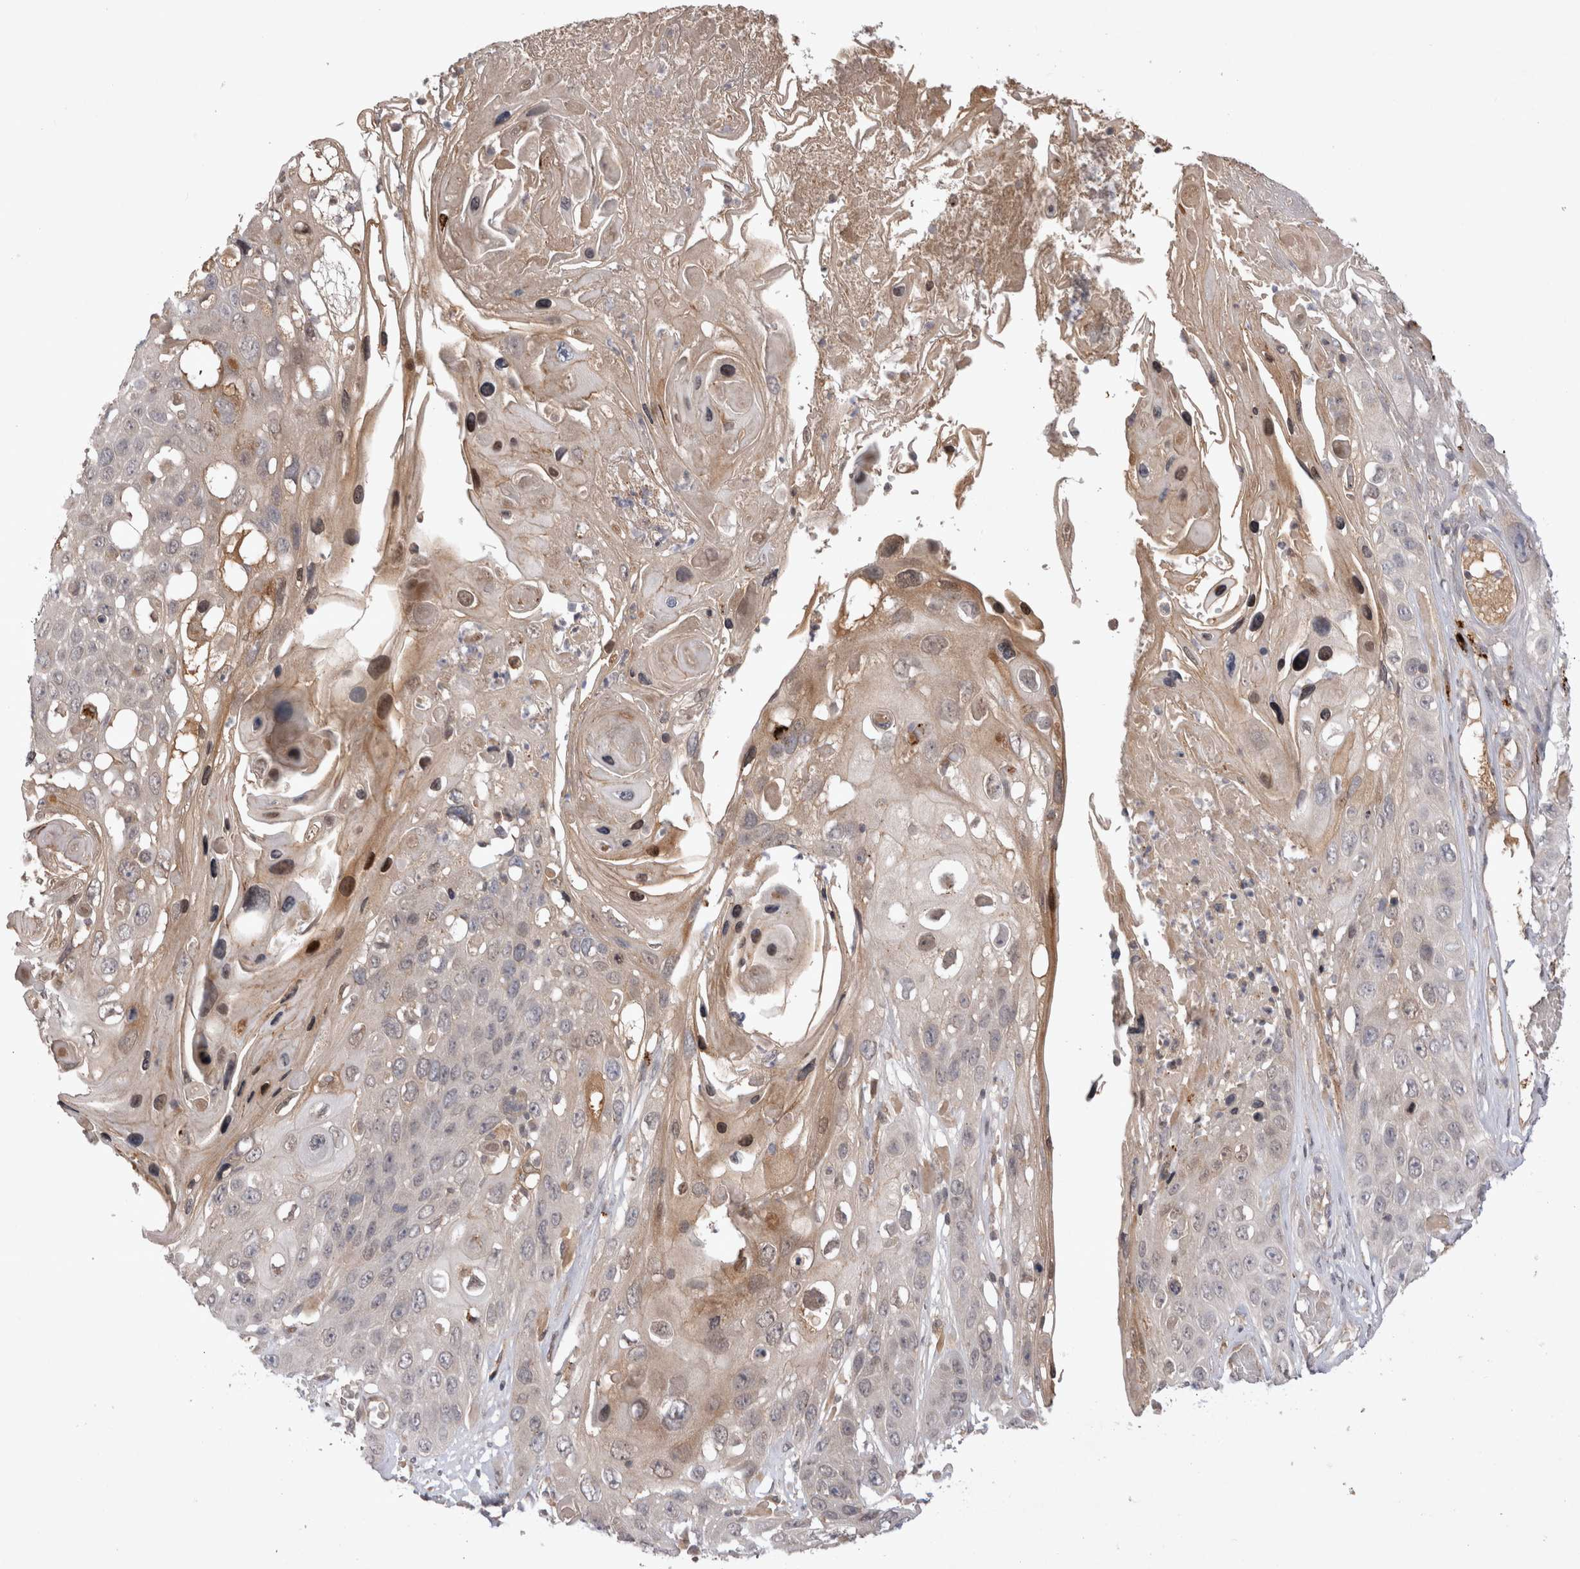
{"staining": {"intensity": "weak", "quantity": "<25%", "location": "cytoplasmic/membranous,nuclear"}, "tissue": "skin cancer", "cell_type": "Tumor cells", "image_type": "cancer", "snomed": [{"axis": "morphology", "description": "Squamous cell carcinoma, NOS"}, {"axis": "topography", "description": "Skin"}], "caption": "Immunohistochemistry micrograph of neoplastic tissue: human skin cancer (squamous cell carcinoma) stained with DAB (3,3'-diaminobenzidine) demonstrates no significant protein staining in tumor cells.", "gene": "PLEKHM1", "patient": {"sex": "male", "age": 55}}